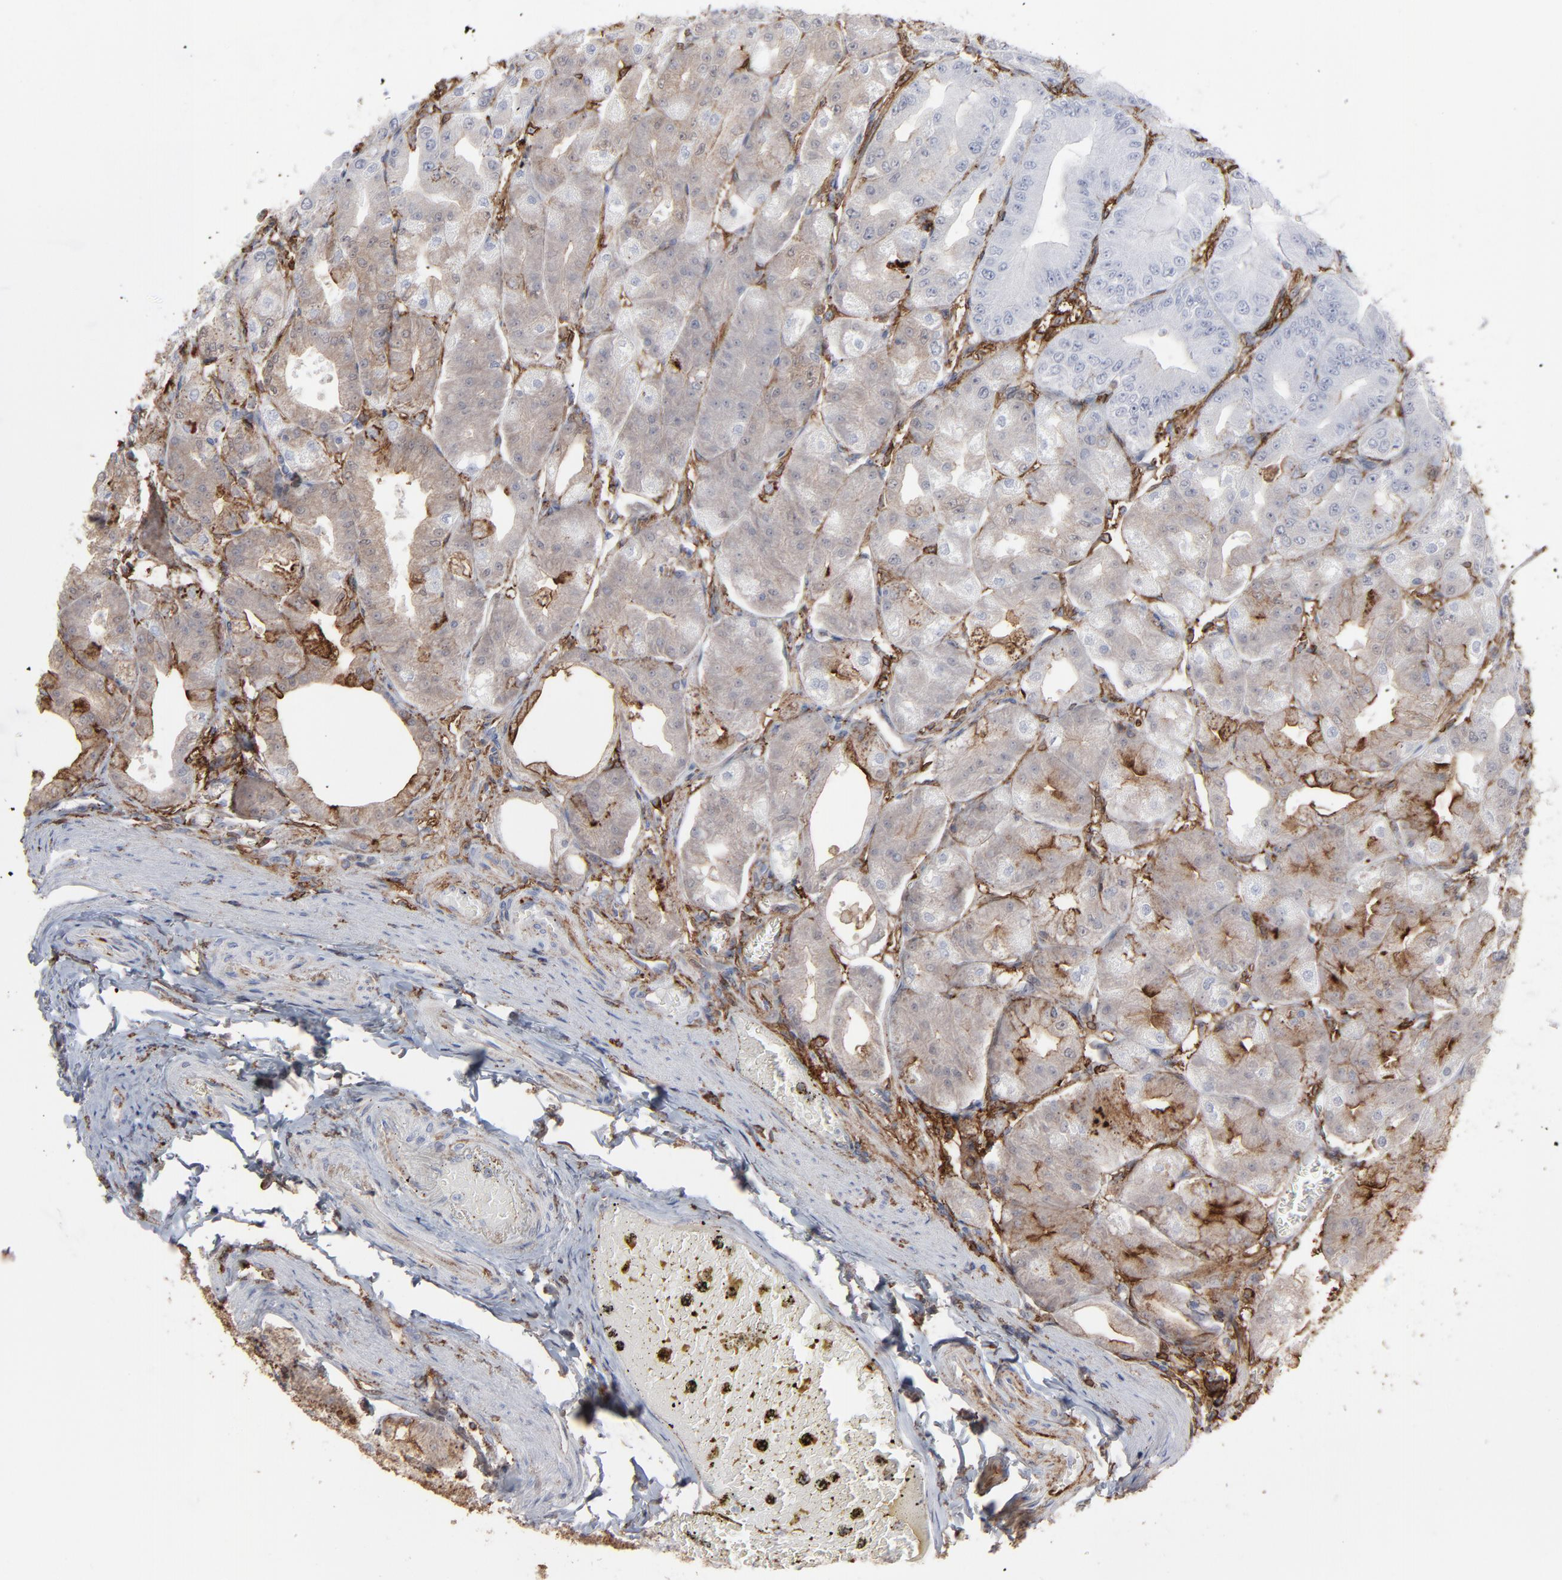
{"staining": {"intensity": "weak", "quantity": "25%-75%", "location": "cytoplasmic/membranous"}, "tissue": "stomach", "cell_type": "Glandular cells", "image_type": "normal", "snomed": [{"axis": "morphology", "description": "Normal tissue, NOS"}, {"axis": "topography", "description": "Stomach, lower"}], "caption": "Brown immunohistochemical staining in normal stomach exhibits weak cytoplasmic/membranous positivity in about 25%-75% of glandular cells.", "gene": "ANXA5", "patient": {"sex": "male", "age": 71}}